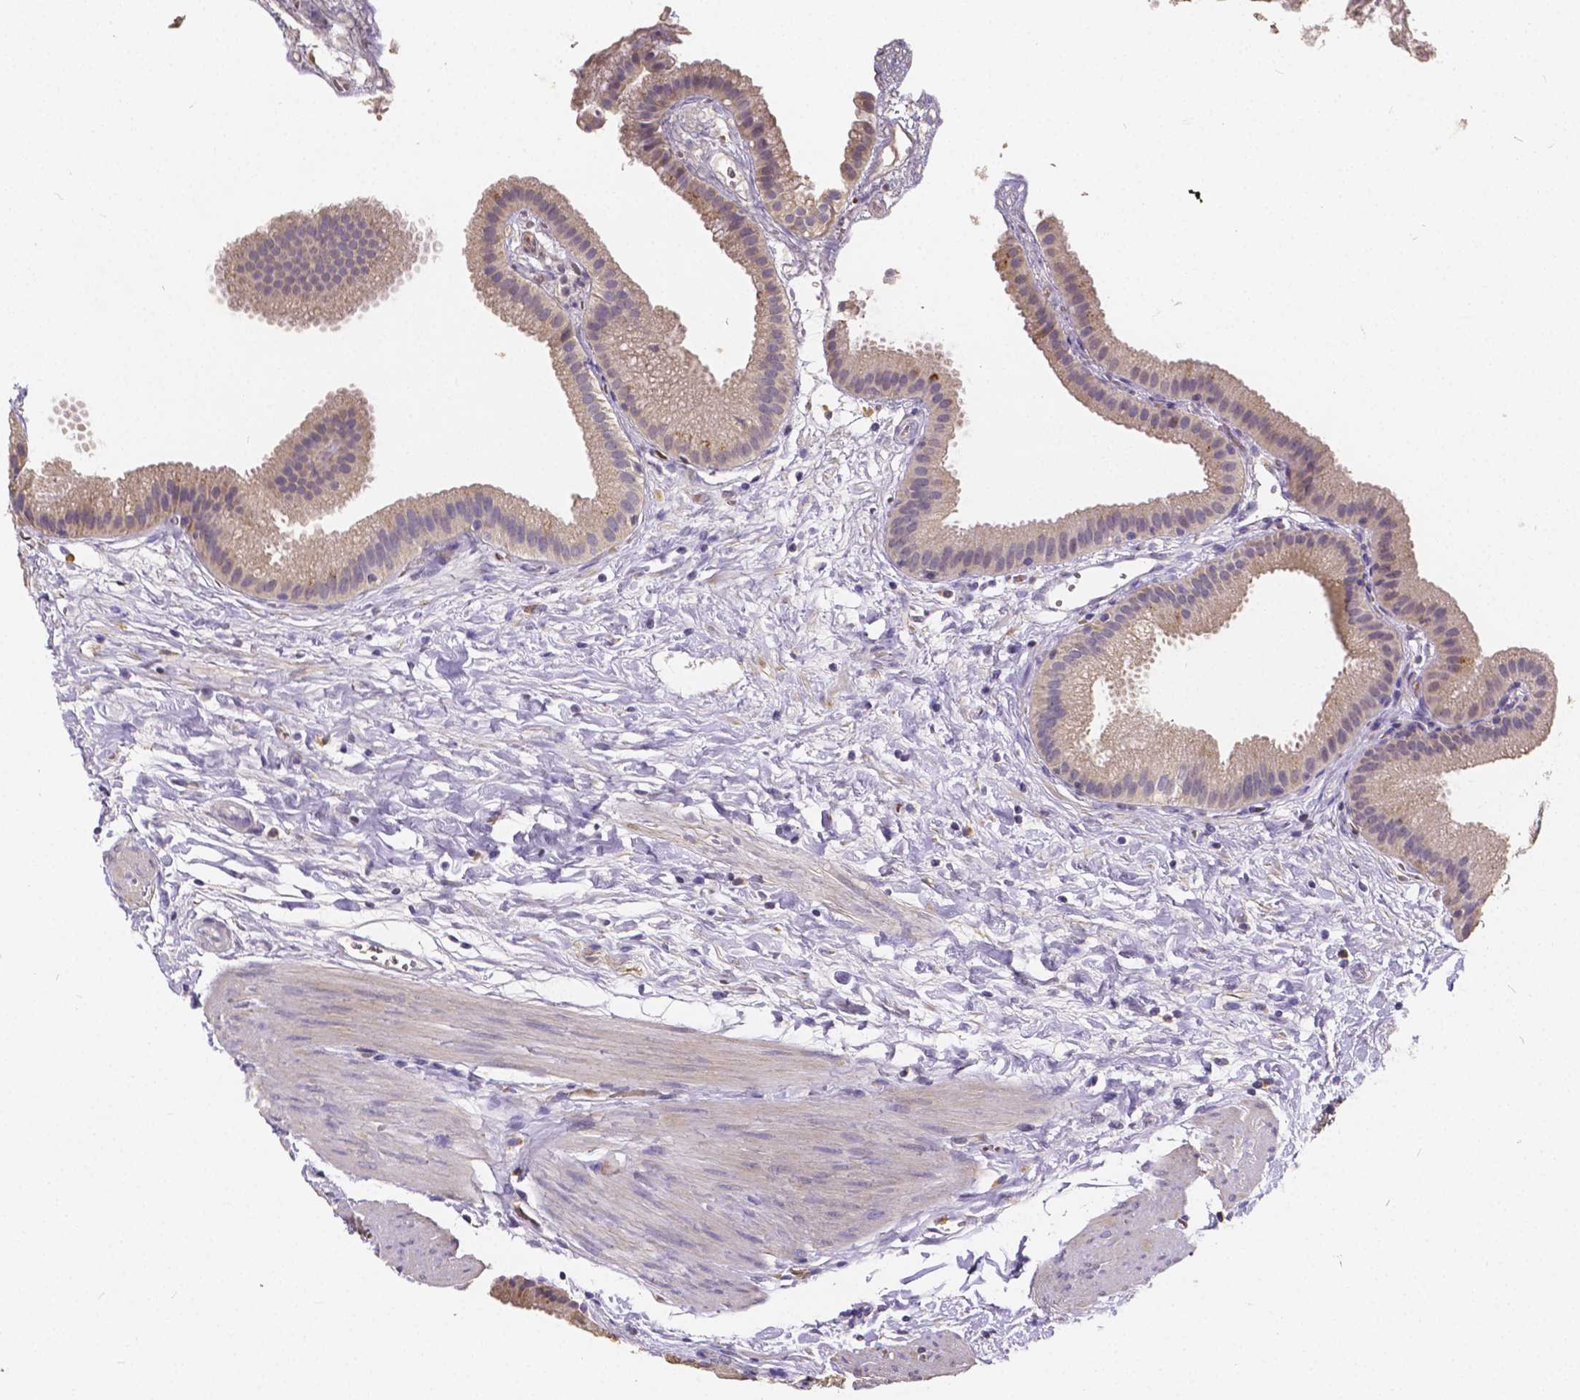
{"staining": {"intensity": "weak", "quantity": "25%-75%", "location": "cytoplasmic/membranous"}, "tissue": "gallbladder", "cell_type": "Glandular cells", "image_type": "normal", "snomed": [{"axis": "morphology", "description": "Normal tissue, NOS"}, {"axis": "topography", "description": "Gallbladder"}], "caption": "Immunohistochemical staining of benign gallbladder reveals weak cytoplasmic/membranous protein positivity in about 25%-75% of glandular cells. (IHC, brightfield microscopy, high magnification).", "gene": "CTNNA2", "patient": {"sex": "female", "age": 63}}